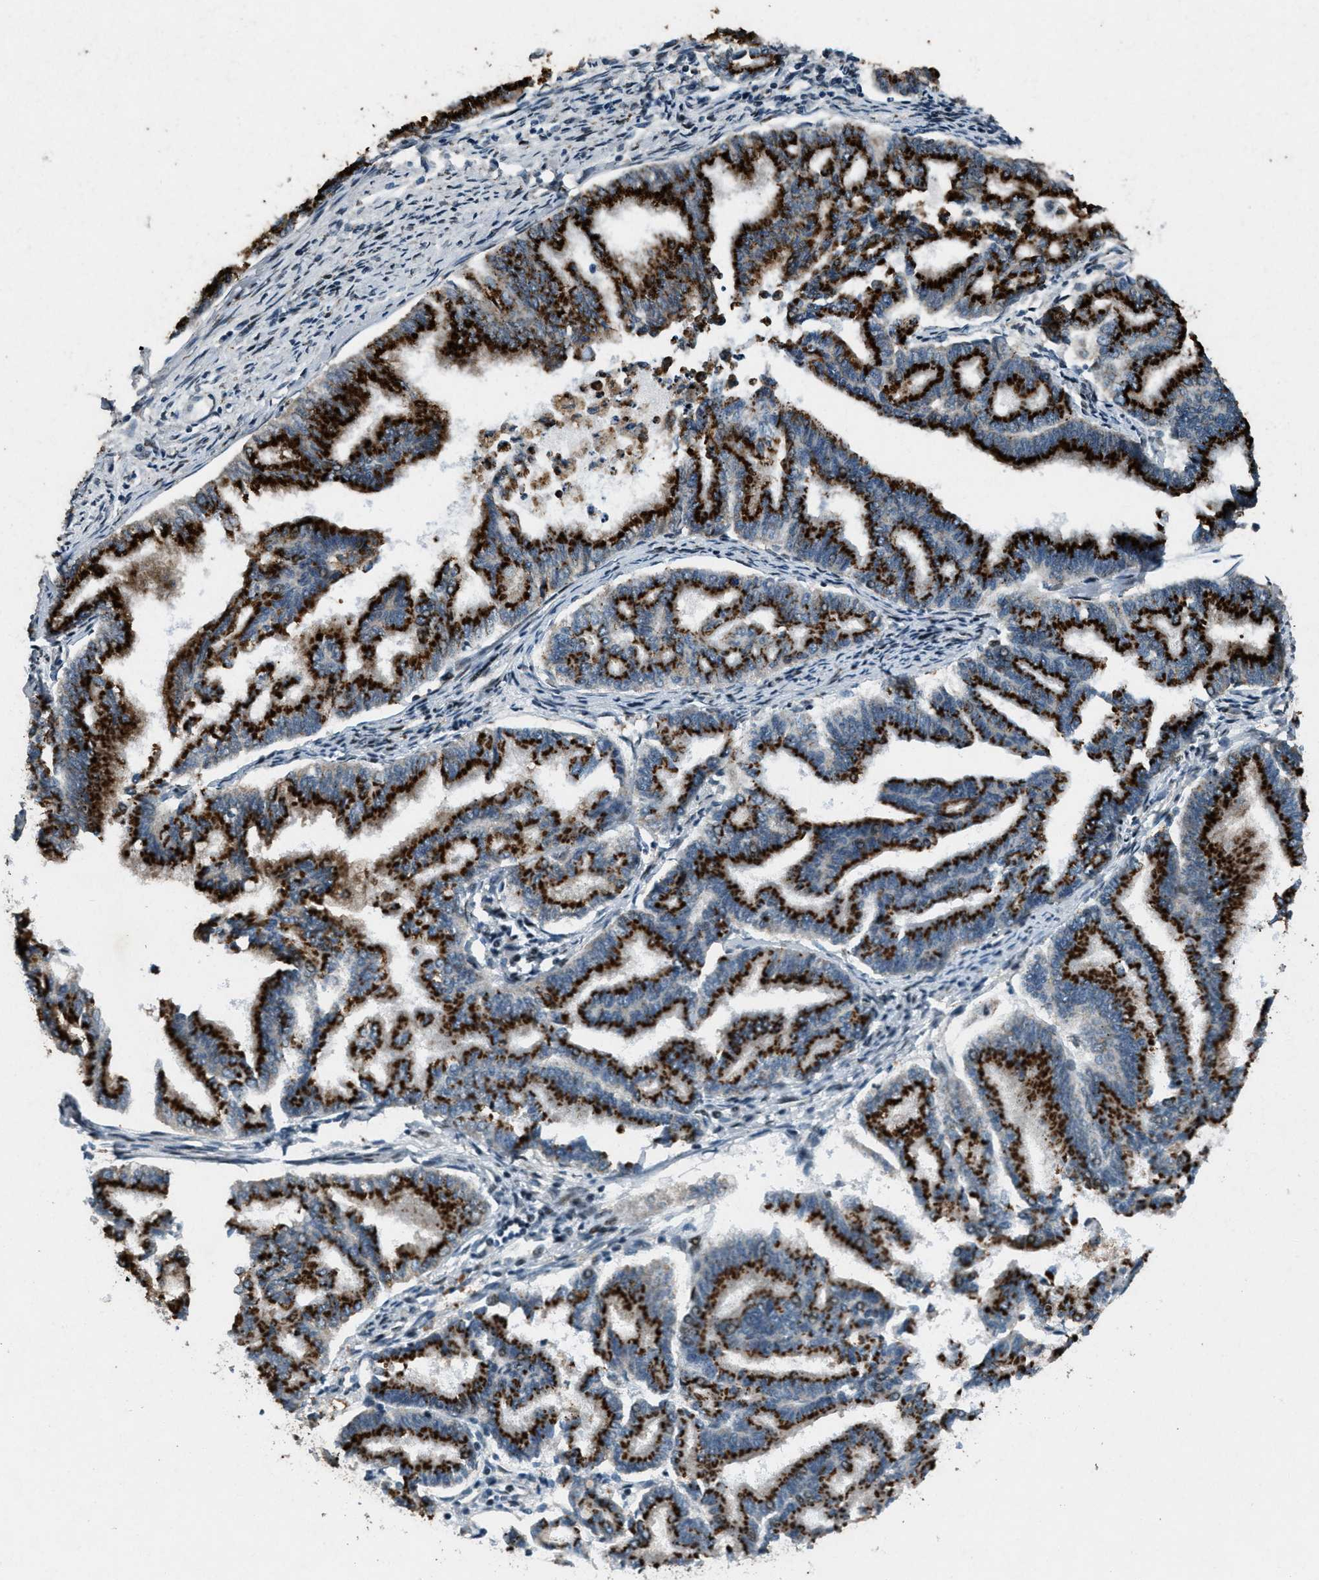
{"staining": {"intensity": "strong", "quantity": ">75%", "location": "cytoplasmic/membranous"}, "tissue": "endometrial cancer", "cell_type": "Tumor cells", "image_type": "cancer", "snomed": [{"axis": "morphology", "description": "Adenocarcinoma, NOS"}, {"axis": "topography", "description": "Endometrium"}], "caption": "Endometrial adenocarcinoma stained for a protein (brown) reveals strong cytoplasmic/membranous positive staining in approximately >75% of tumor cells.", "gene": "GPC6", "patient": {"sex": "female", "age": 79}}